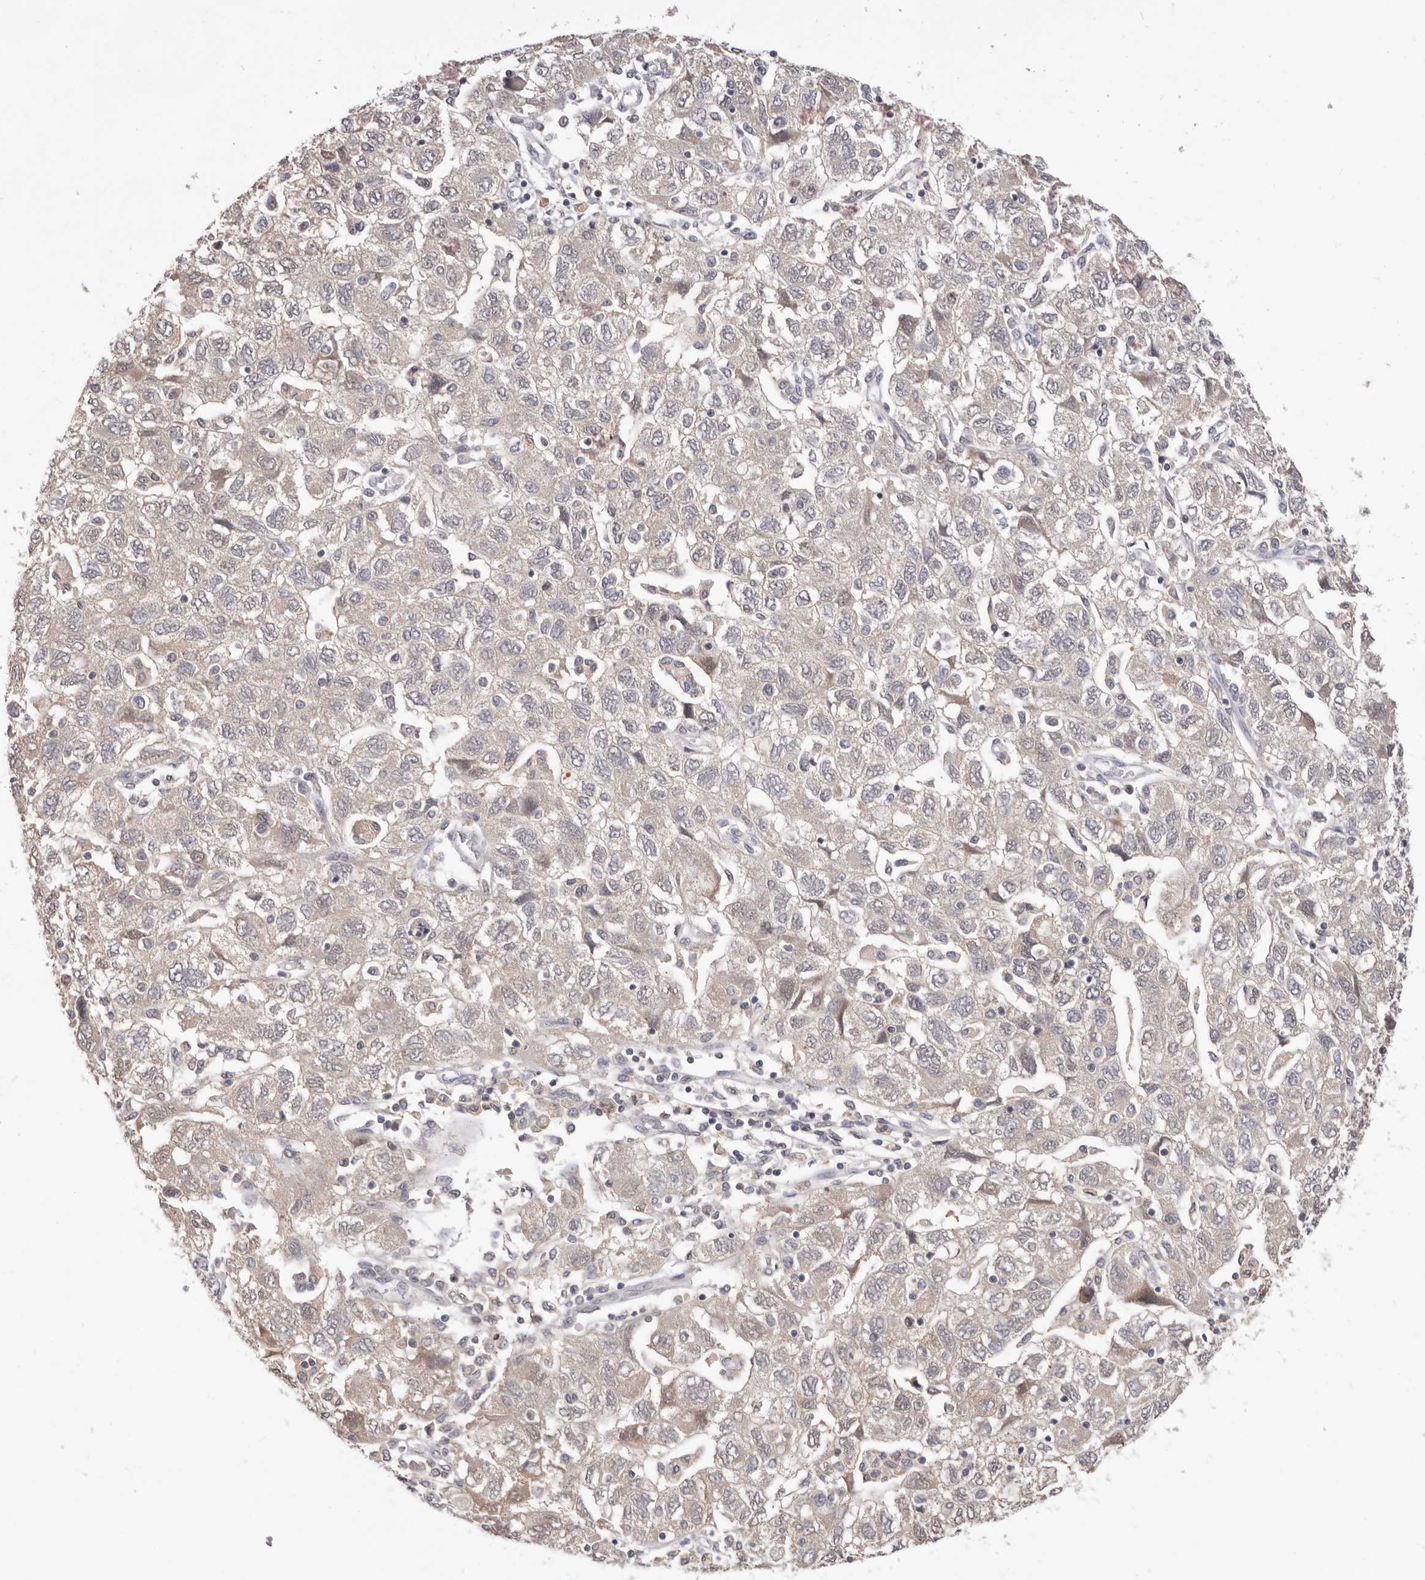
{"staining": {"intensity": "negative", "quantity": "none", "location": "none"}, "tissue": "ovarian cancer", "cell_type": "Tumor cells", "image_type": "cancer", "snomed": [{"axis": "morphology", "description": "Carcinoma, NOS"}, {"axis": "morphology", "description": "Cystadenocarcinoma, serous, NOS"}, {"axis": "topography", "description": "Ovary"}], "caption": "Tumor cells show no significant staining in ovarian cancer (carcinoma).", "gene": "DOP1A", "patient": {"sex": "female", "age": 69}}